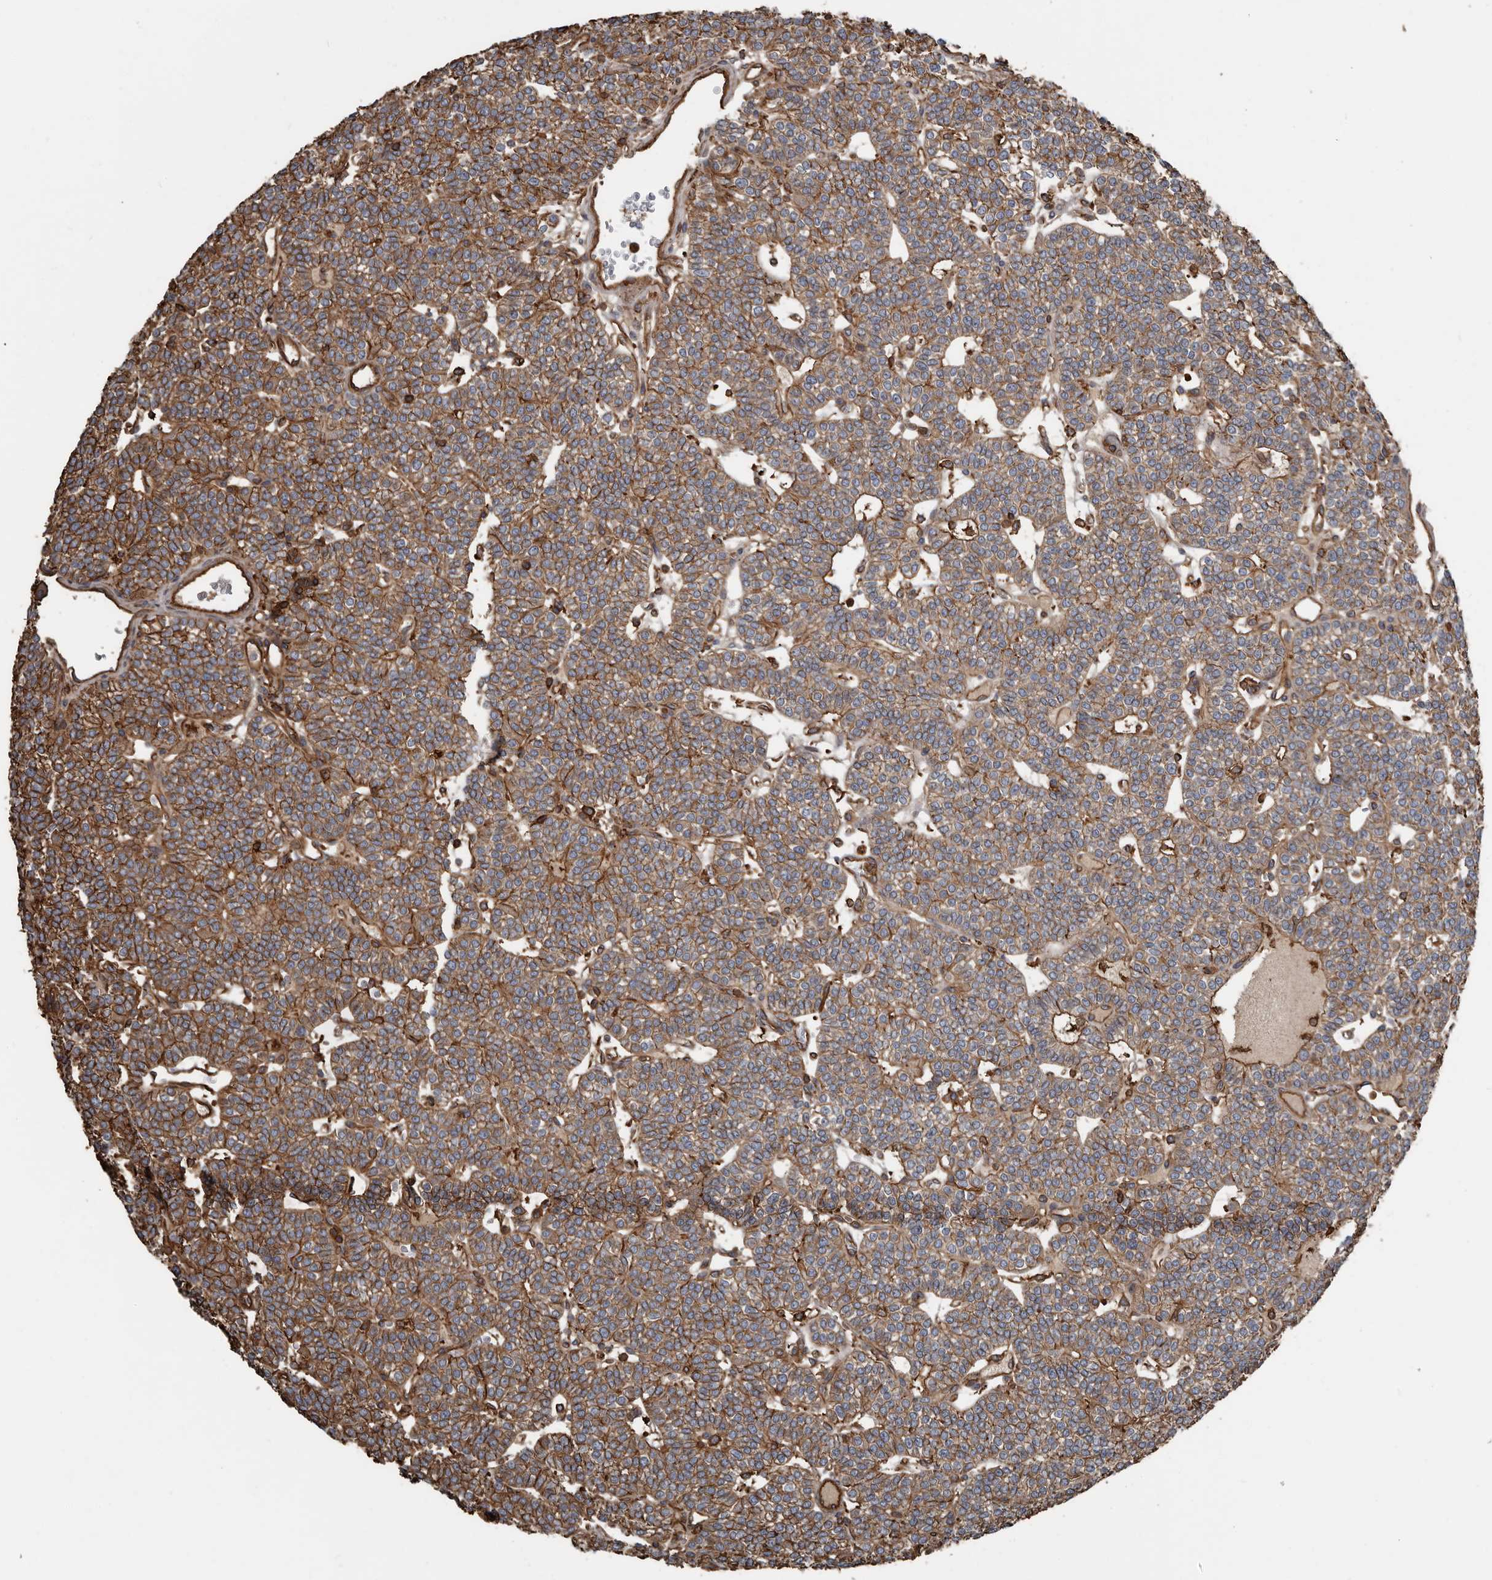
{"staining": {"intensity": "moderate", "quantity": ">75%", "location": "cytoplasmic/membranous"}, "tissue": "parathyroid gland", "cell_type": "Glandular cells", "image_type": "normal", "snomed": [{"axis": "morphology", "description": "Normal tissue, NOS"}, {"axis": "topography", "description": "Parathyroid gland"}], "caption": "Moderate cytoplasmic/membranous expression for a protein is identified in approximately >75% of glandular cells of benign parathyroid gland using immunohistochemistry.", "gene": "DENND6B", "patient": {"sex": "male", "age": 83}}